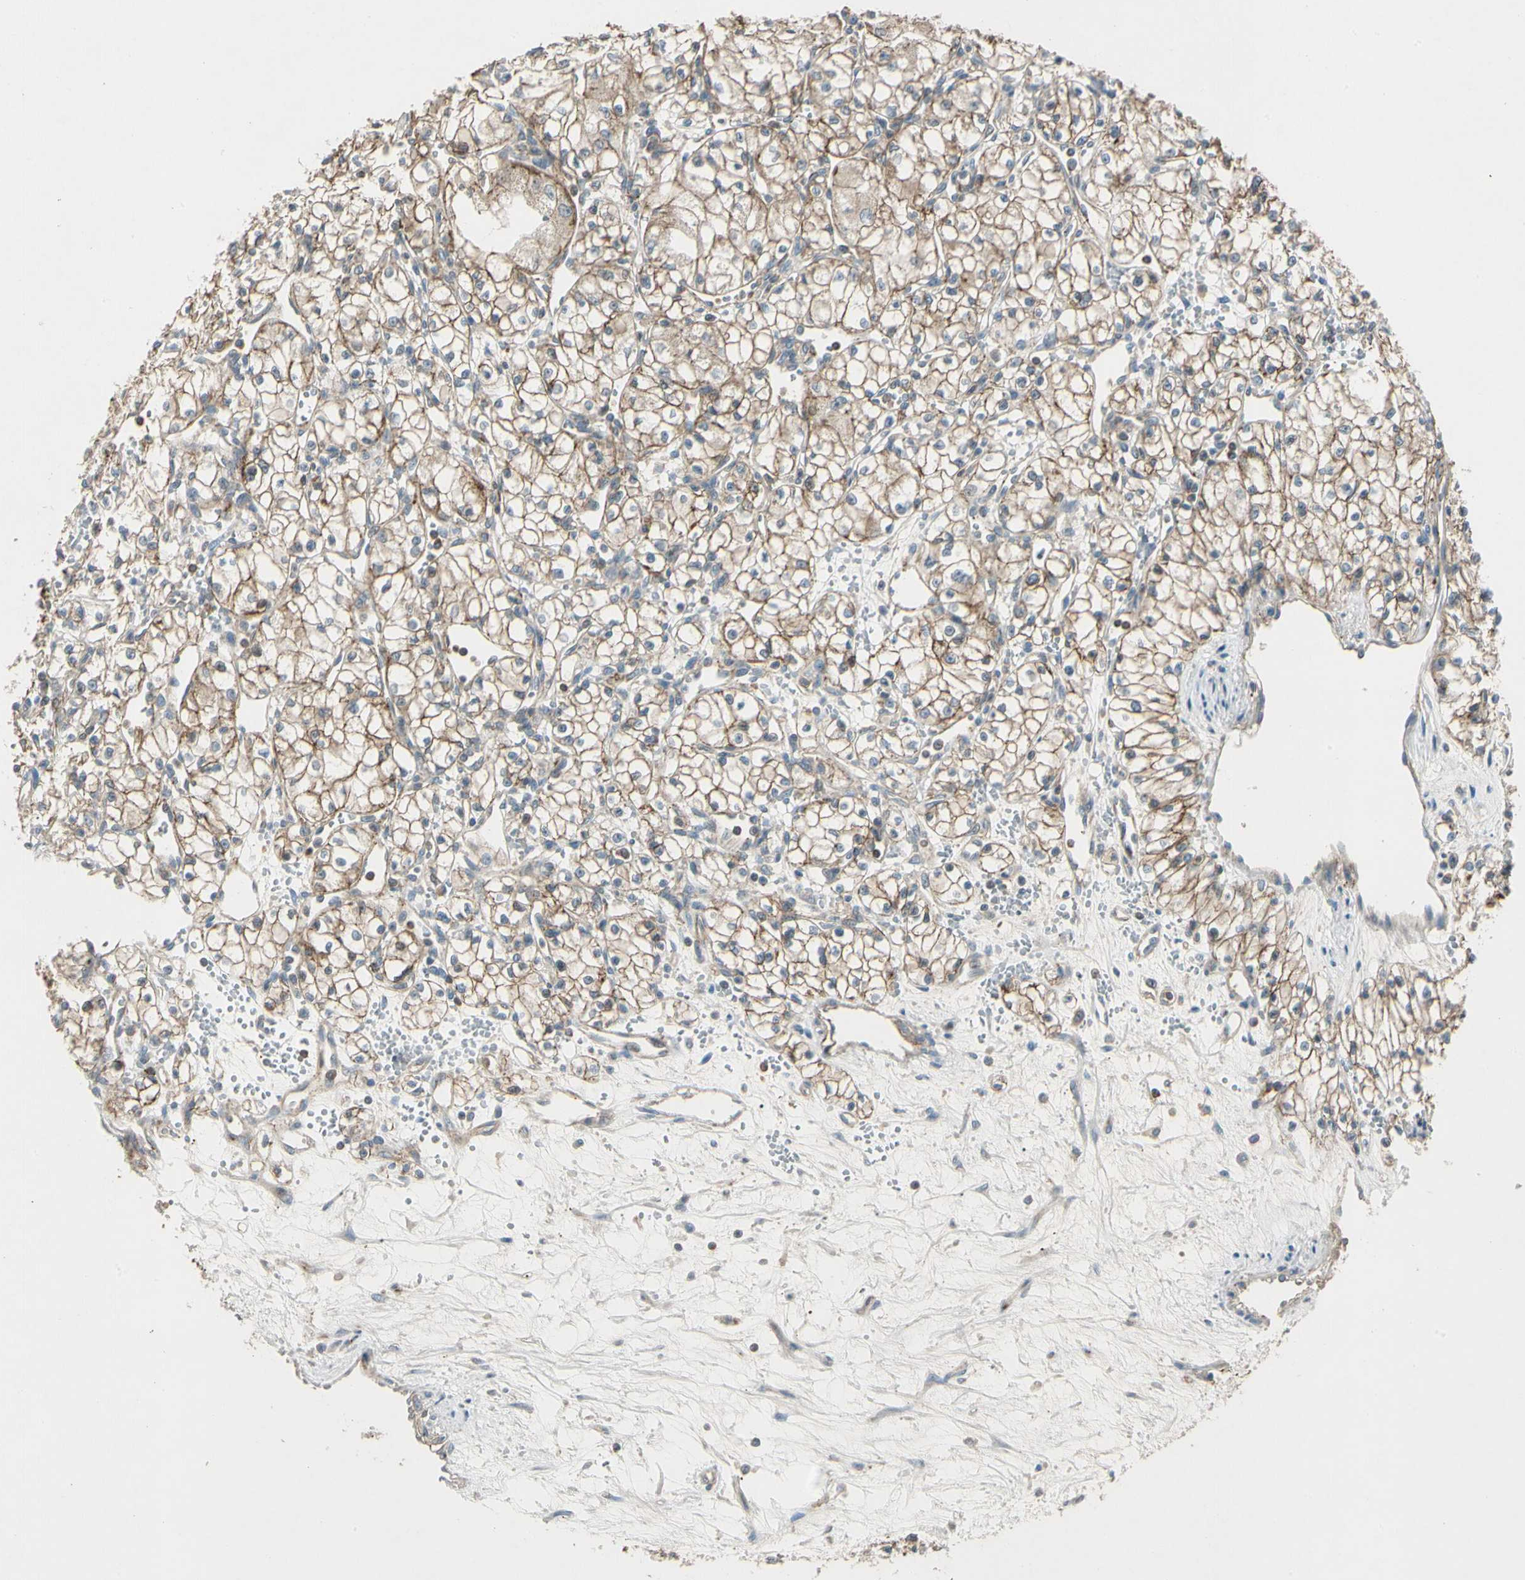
{"staining": {"intensity": "moderate", "quantity": ">75%", "location": "cytoplasmic/membranous"}, "tissue": "renal cancer", "cell_type": "Tumor cells", "image_type": "cancer", "snomed": [{"axis": "morphology", "description": "Normal tissue, NOS"}, {"axis": "morphology", "description": "Adenocarcinoma, NOS"}, {"axis": "topography", "description": "Kidney"}], "caption": "Immunohistochemistry (IHC) micrograph of neoplastic tissue: renal cancer stained using immunohistochemistry (IHC) exhibits medium levels of moderate protein expression localized specifically in the cytoplasmic/membranous of tumor cells, appearing as a cytoplasmic/membranous brown color.", "gene": "CDH6", "patient": {"sex": "male", "age": 59}}